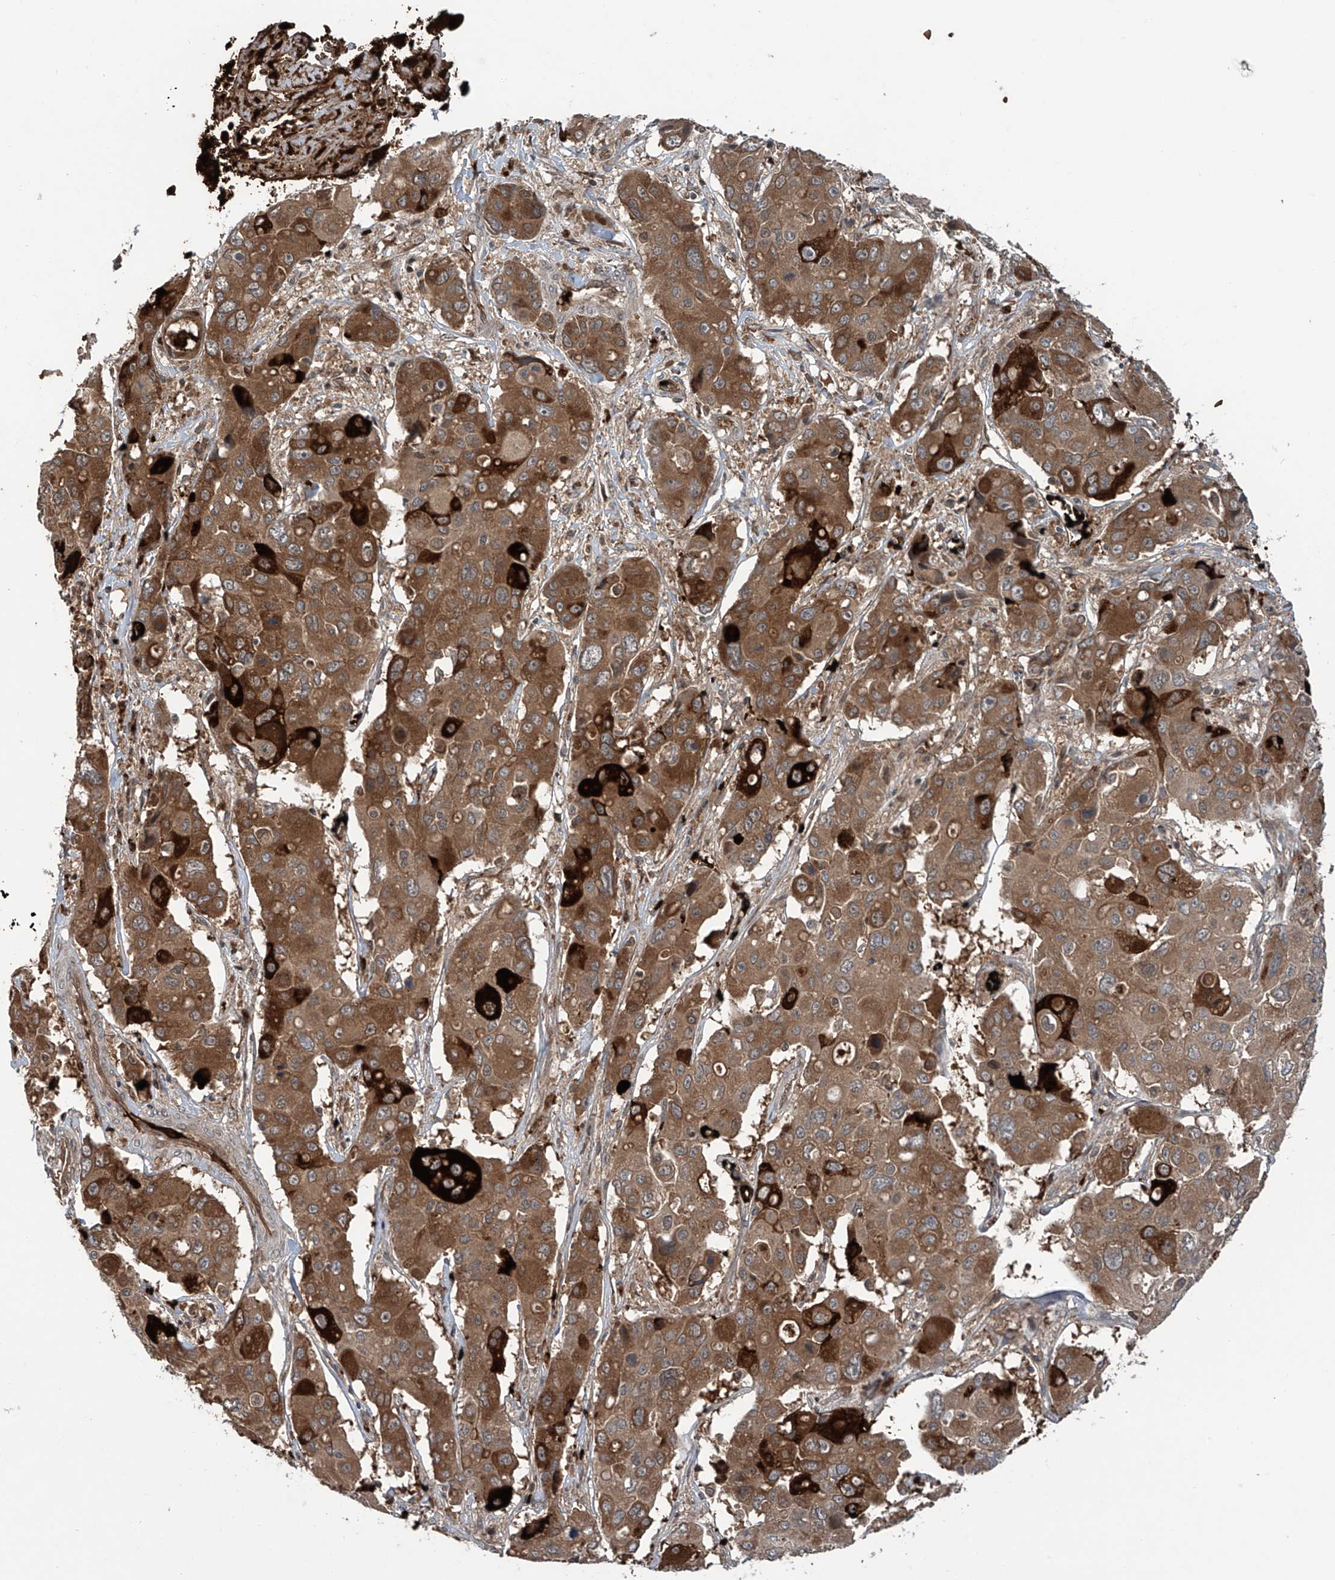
{"staining": {"intensity": "strong", "quantity": "25%-75%", "location": "cytoplasmic/membranous"}, "tissue": "liver cancer", "cell_type": "Tumor cells", "image_type": "cancer", "snomed": [{"axis": "morphology", "description": "Cholangiocarcinoma"}, {"axis": "topography", "description": "Liver"}], "caption": "Immunohistochemical staining of cholangiocarcinoma (liver) displays high levels of strong cytoplasmic/membranous protein positivity in about 25%-75% of tumor cells. The protein of interest is stained brown, and the nuclei are stained in blue (DAB (3,3'-diaminobenzidine) IHC with brightfield microscopy, high magnification).", "gene": "ZDHHC9", "patient": {"sex": "male", "age": 67}}